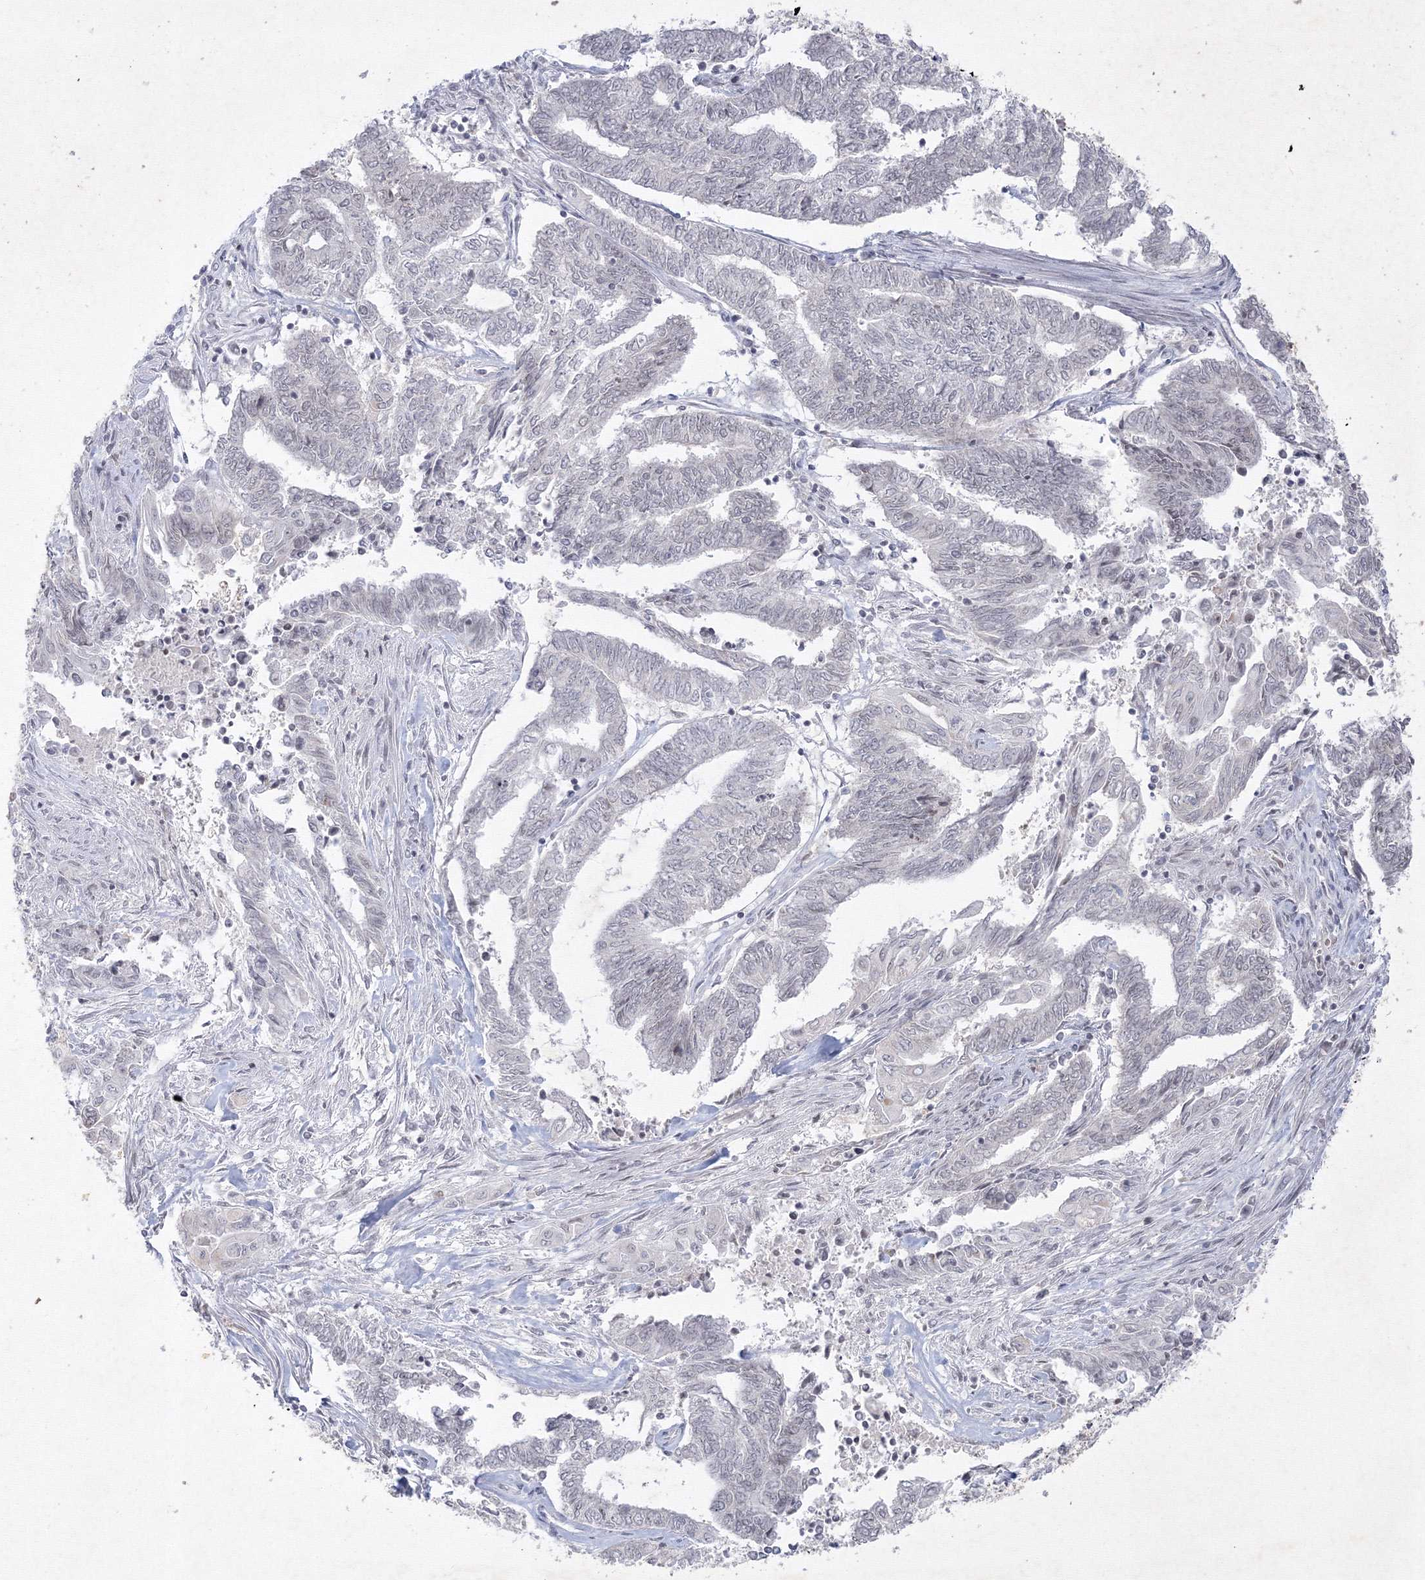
{"staining": {"intensity": "negative", "quantity": "none", "location": "none"}, "tissue": "endometrial cancer", "cell_type": "Tumor cells", "image_type": "cancer", "snomed": [{"axis": "morphology", "description": "Adenocarcinoma, NOS"}, {"axis": "topography", "description": "Uterus"}, {"axis": "topography", "description": "Endometrium"}], "caption": "Human endometrial cancer stained for a protein using immunohistochemistry (IHC) shows no staining in tumor cells.", "gene": "NXPE3", "patient": {"sex": "female", "age": 70}}